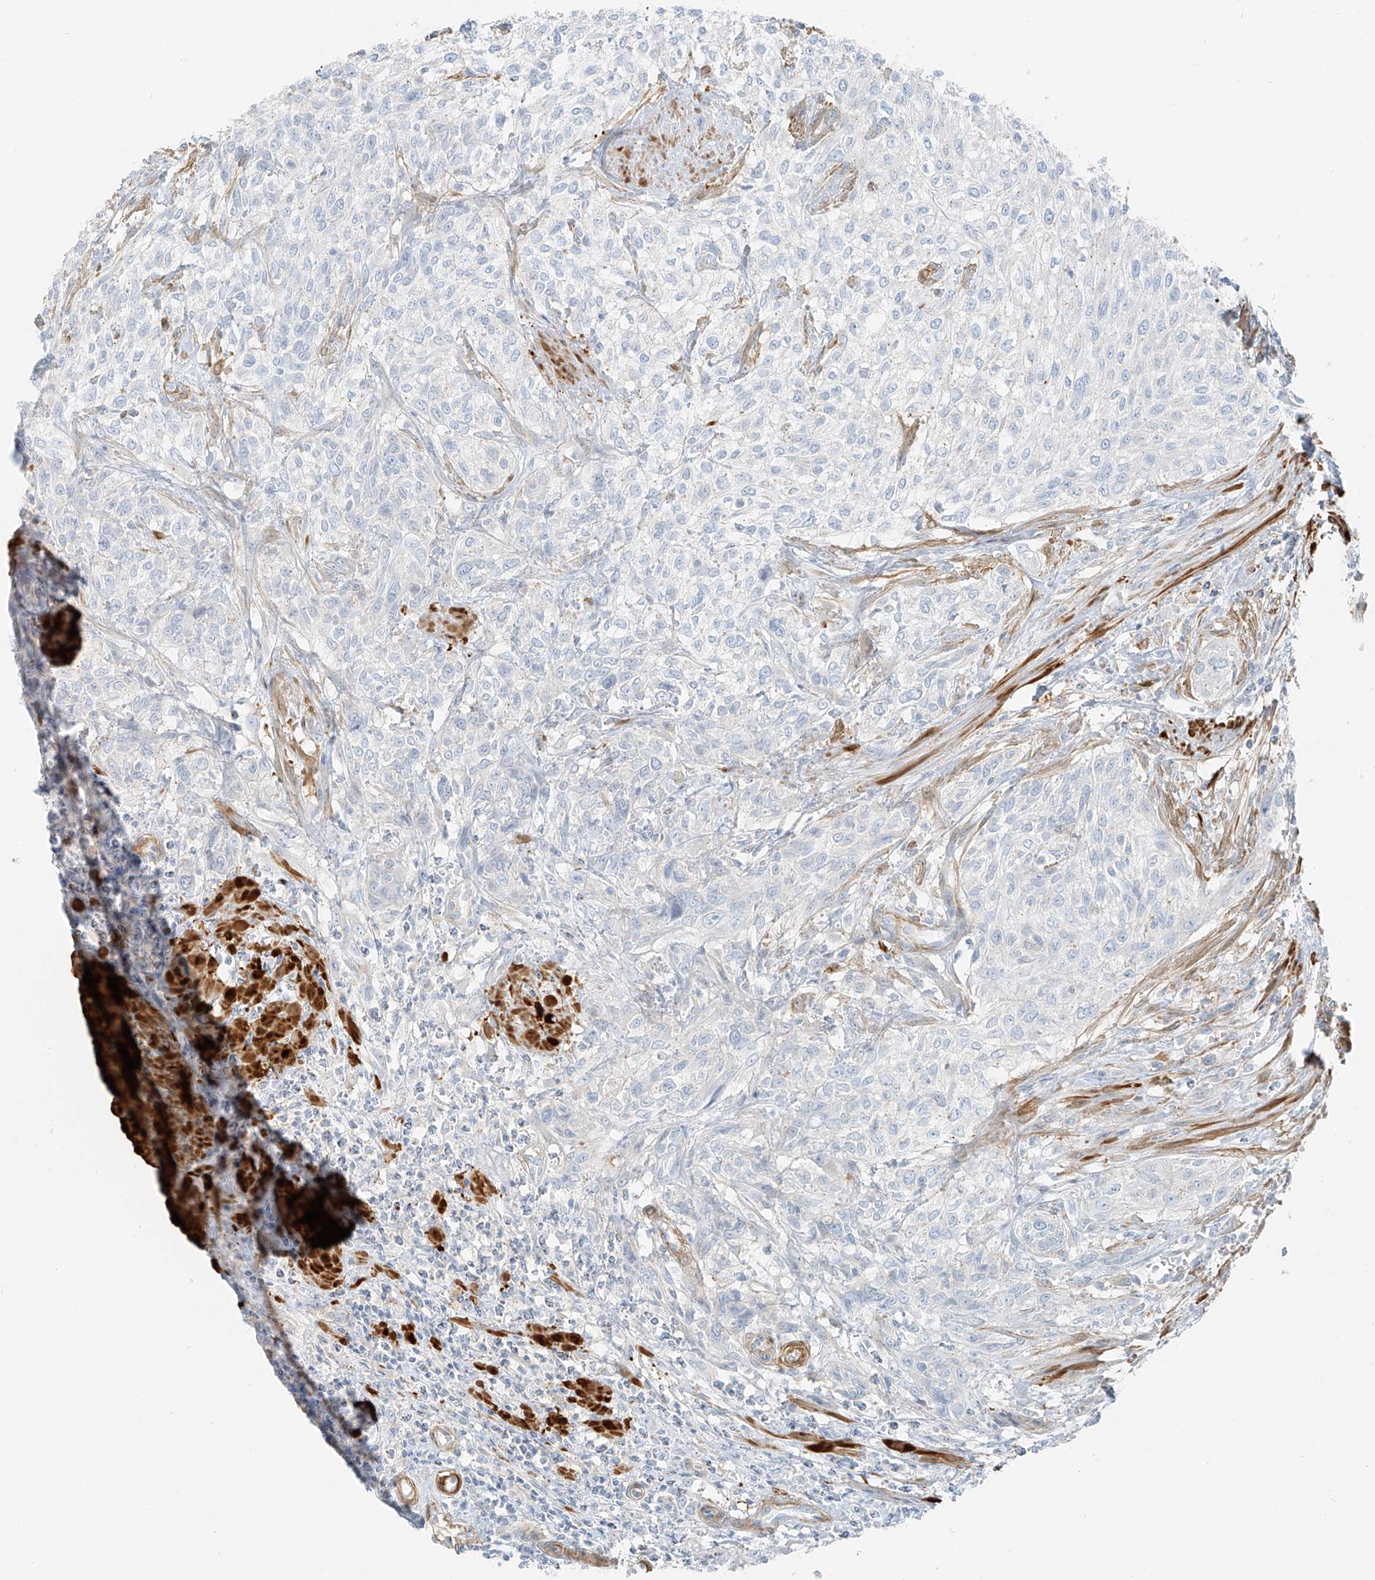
{"staining": {"intensity": "negative", "quantity": "none", "location": "none"}, "tissue": "urothelial cancer", "cell_type": "Tumor cells", "image_type": "cancer", "snomed": [{"axis": "morphology", "description": "Urothelial carcinoma, High grade"}, {"axis": "topography", "description": "Urinary bladder"}], "caption": "DAB immunohistochemical staining of urothelial carcinoma (high-grade) displays no significant staining in tumor cells.", "gene": "SMCP", "patient": {"sex": "male", "age": 35}}